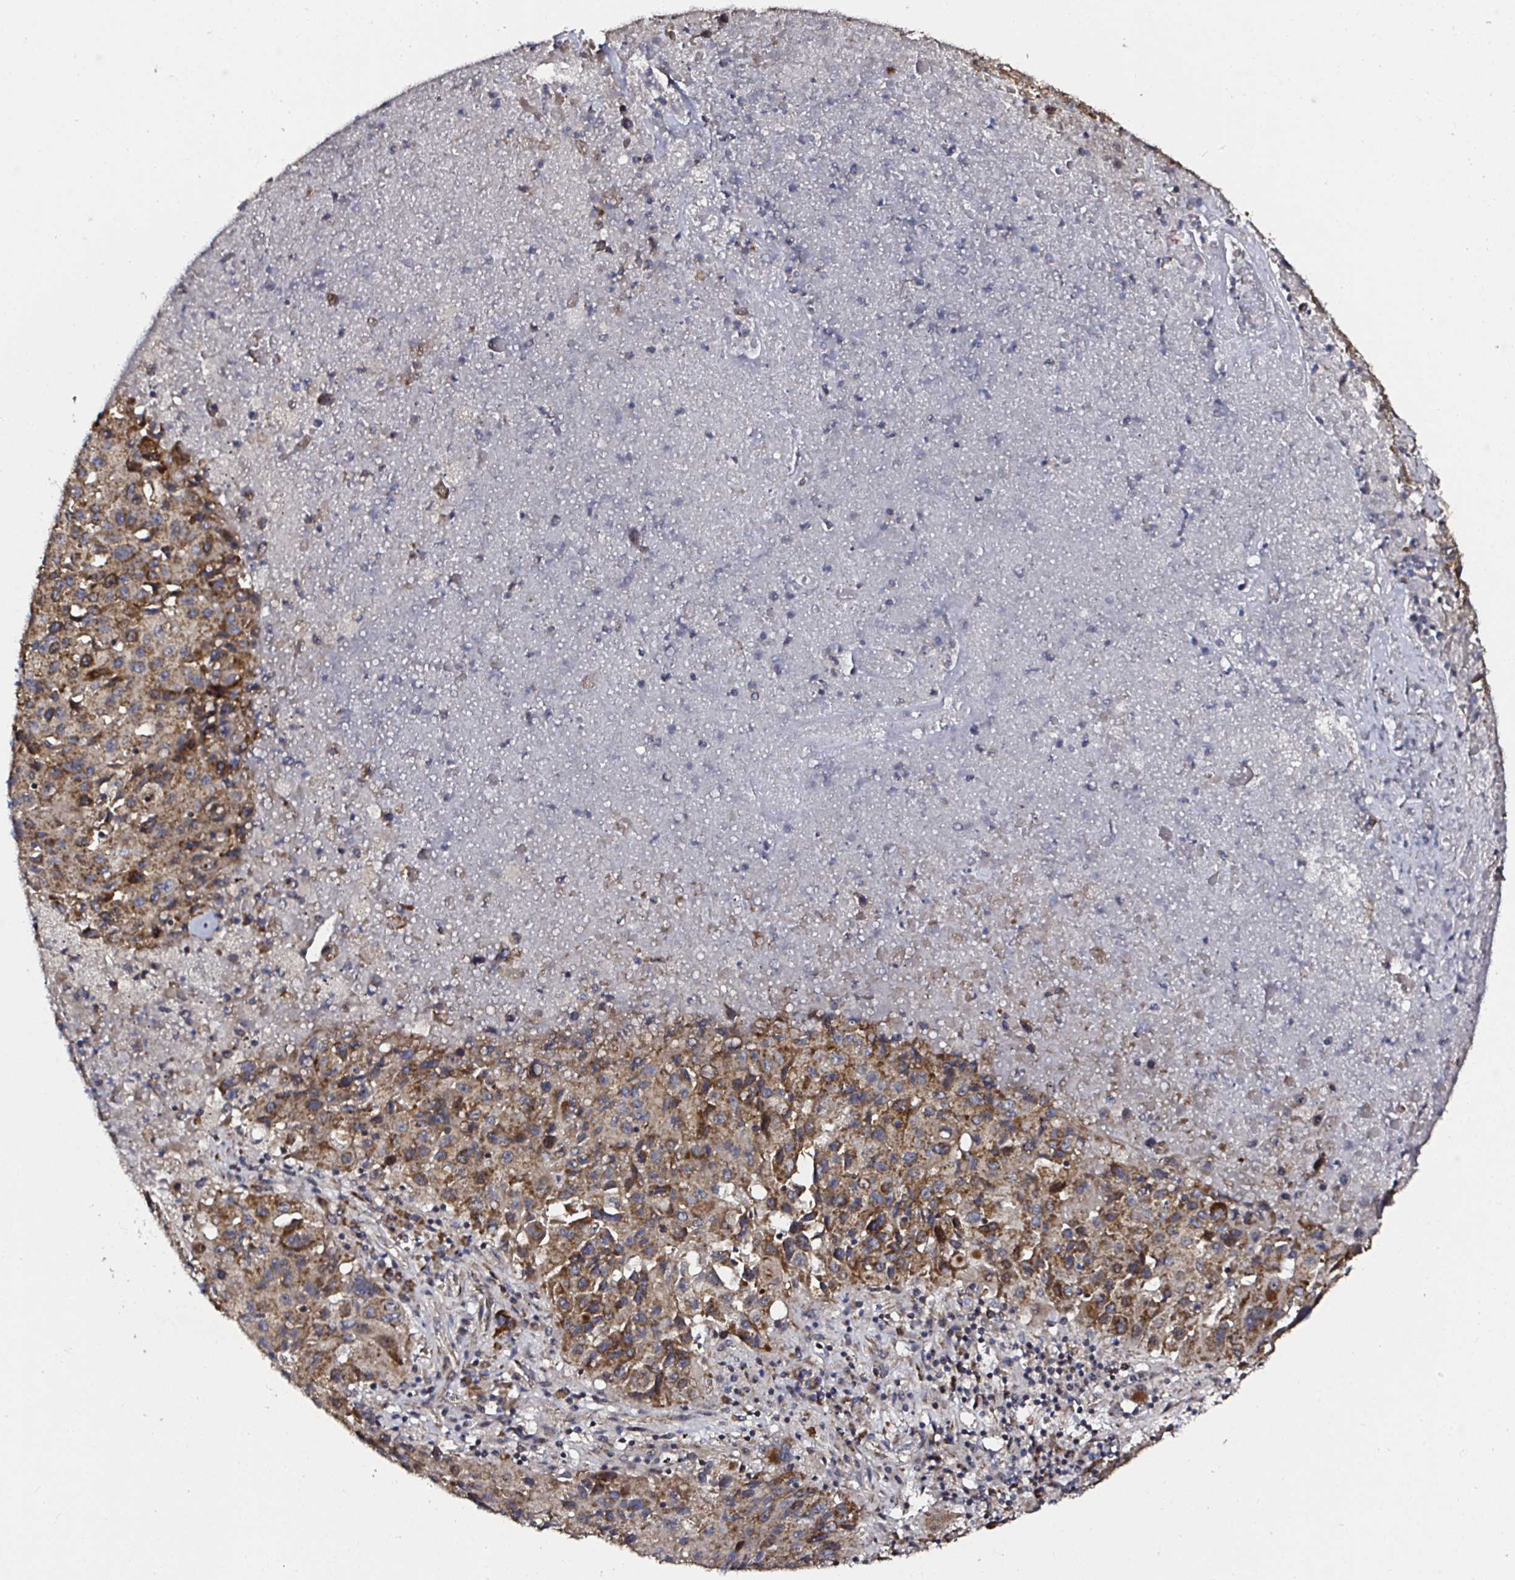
{"staining": {"intensity": "strong", "quantity": ">75%", "location": "cytoplasmic/membranous"}, "tissue": "lung cancer", "cell_type": "Tumor cells", "image_type": "cancer", "snomed": [{"axis": "morphology", "description": "Squamous cell carcinoma, NOS"}, {"axis": "topography", "description": "Lung"}], "caption": "Brown immunohistochemical staining in human lung squamous cell carcinoma demonstrates strong cytoplasmic/membranous staining in approximately >75% of tumor cells.", "gene": "ATAD3B", "patient": {"sex": "male", "age": 63}}